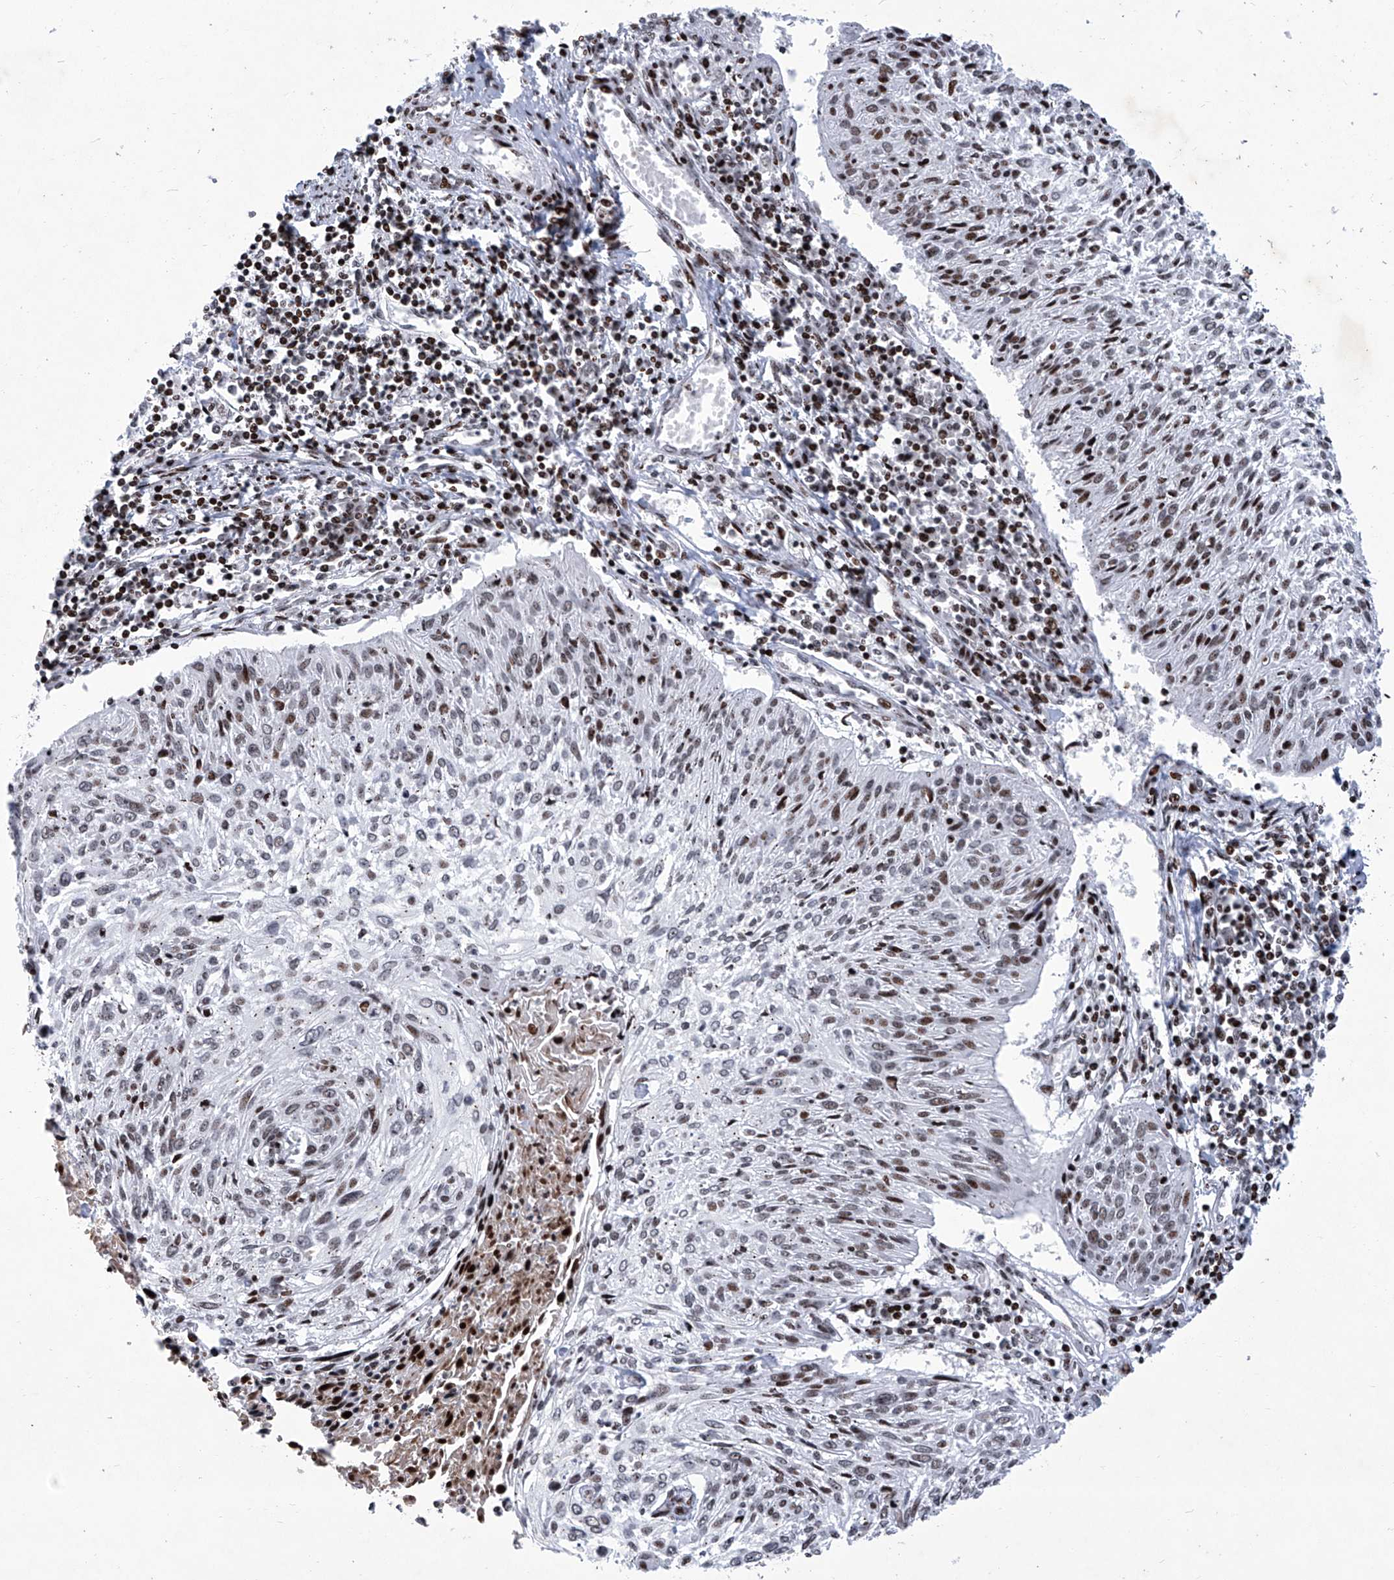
{"staining": {"intensity": "moderate", "quantity": "<25%", "location": "nuclear"}, "tissue": "cervical cancer", "cell_type": "Tumor cells", "image_type": "cancer", "snomed": [{"axis": "morphology", "description": "Squamous cell carcinoma, NOS"}, {"axis": "topography", "description": "Cervix"}], "caption": "A brown stain labels moderate nuclear expression of a protein in cervical squamous cell carcinoma tumor cells.", "gene": "HEY2", "patient": {"sex": "female", "age": 51}}